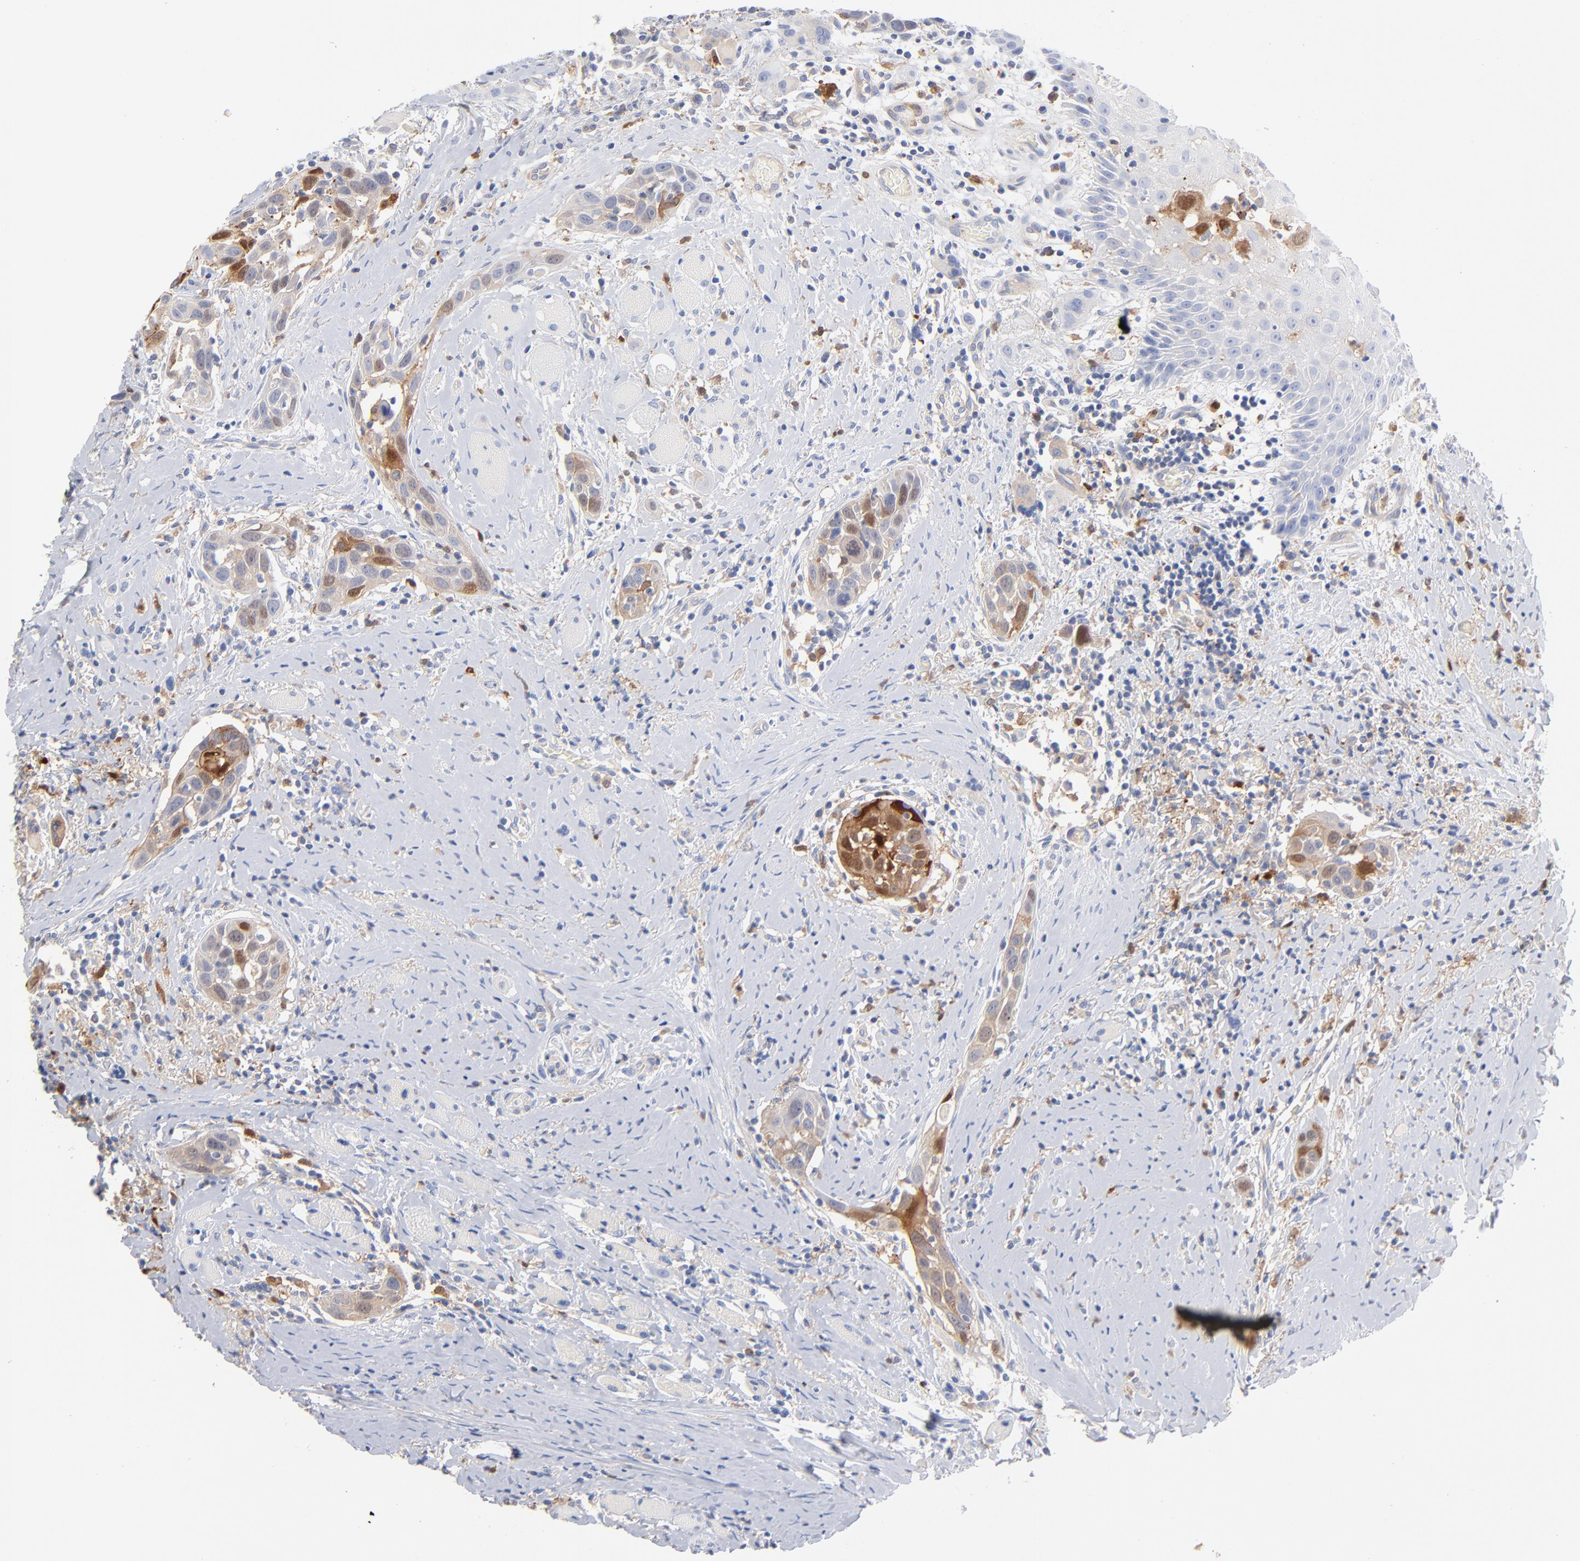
{"staining": {"intensity": "moderate", "quantity": "25%-75%", "location": "cytoplasmic/membranous"}, "tissue": "head and neck cancer", "cell_type": "Tumor cells", "image_type": "cancer", "snomed": [{"axis": "morphology", "description": "Squamous cell carcinoma, NOS"}, {"axis": "topography", "description": "Oral tissue"}, {"axis": "topography", "description": "Head-Neck"}], "caption": "This micrograph demonstrates IHC staining of head and neck squamous cell carcinoma, with medium moderate cytoplasmic/membranous expression in about 25%-75% of tumor cells.", "gene": "IFIT2", "patient": {"sex": "female", "age": 50}}